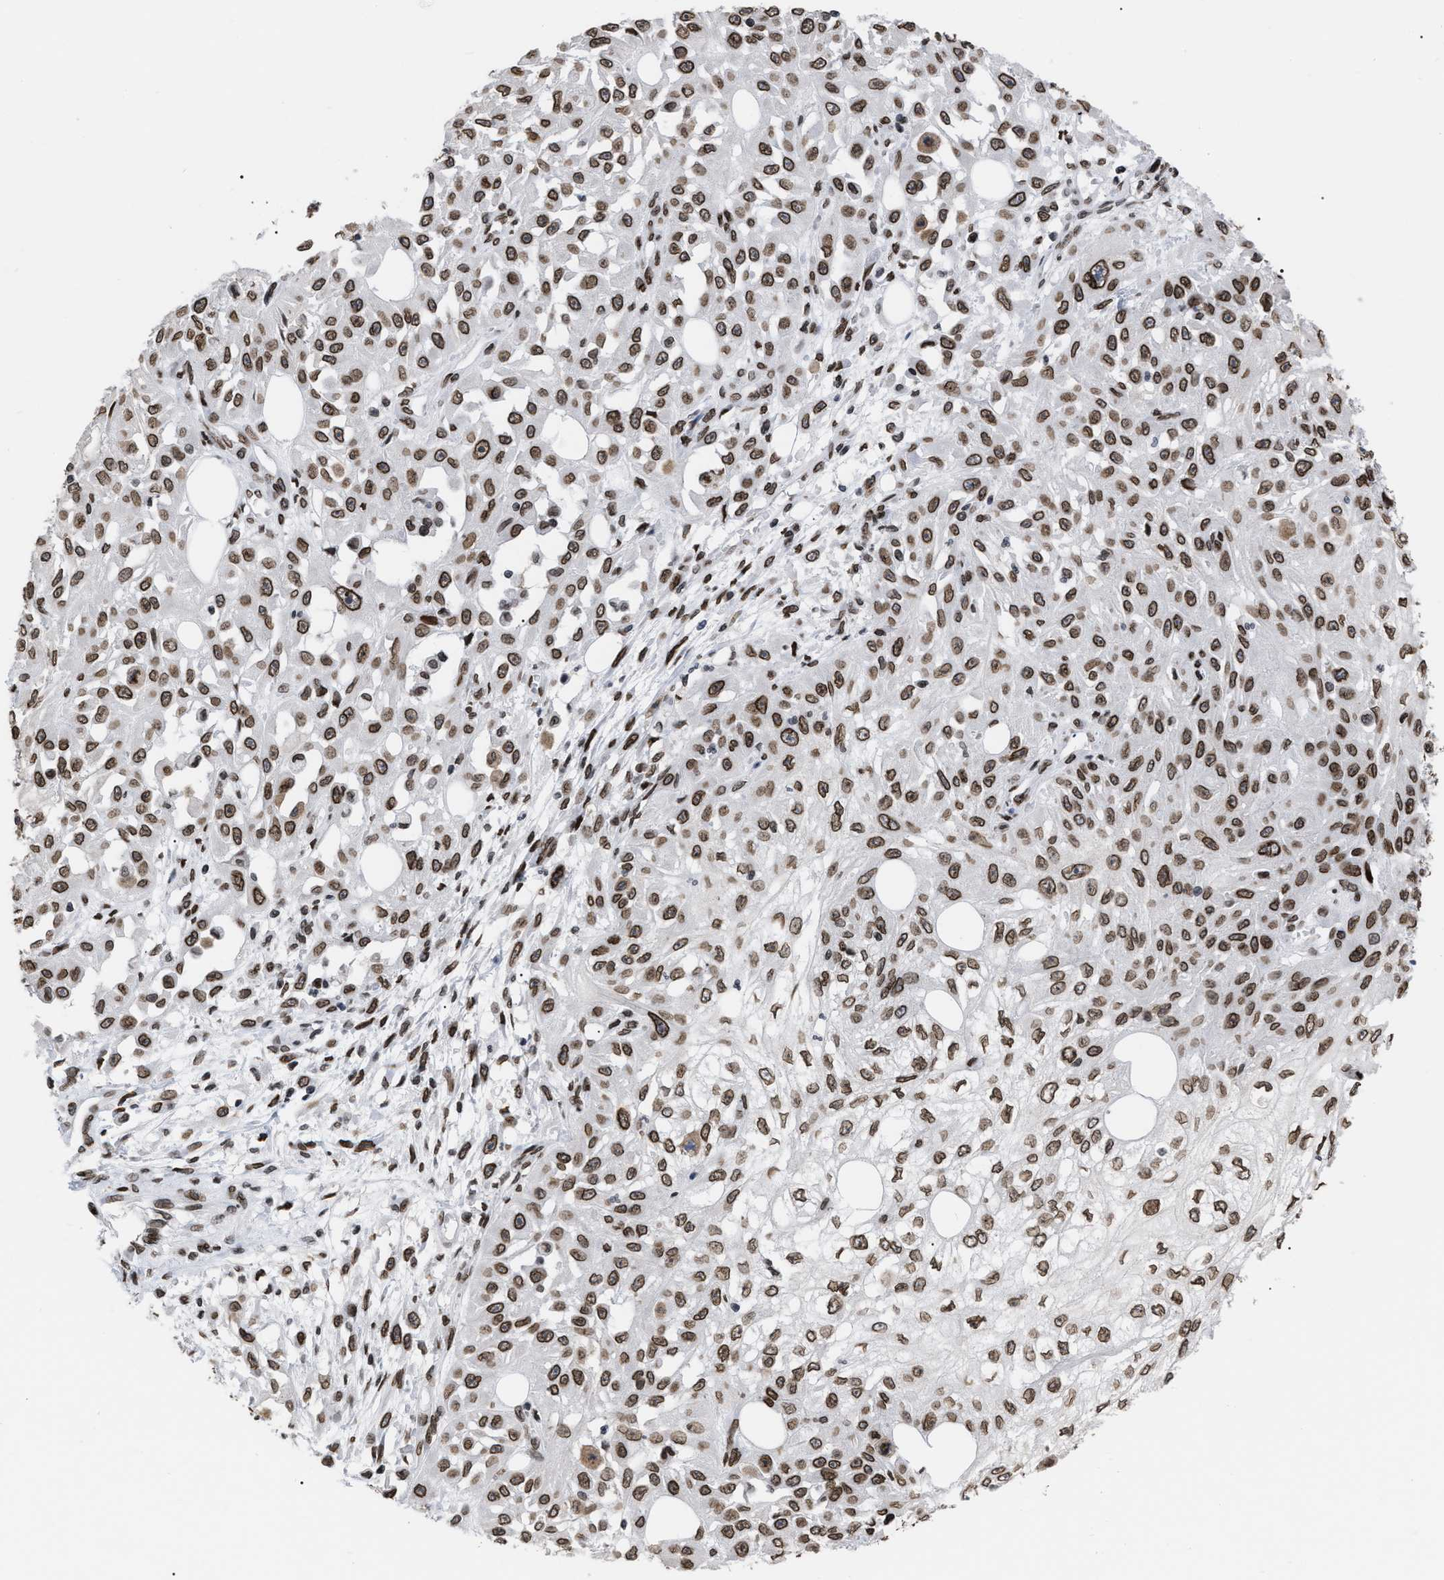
{"staining": {"intensity": "moderate", "quantity": ">75%", "location": "cytoplasmic/membranous,nuclear"}, "tissue": "skin cancer", "cell_type": "Tumor cells", "image_type": "cancer", "snomed": [{"axis": "morphology", "description": "Squamous cell carcinoma, NOS"}, {"axis": "morphology", "description": "Squamous cell carcinoma, metastatic, NOS"}, {"axis": "topography", "description": "Skin"}, {"axis": "topography", "description": "Lymph node"}], "caption": "Approximately >75% of tumor cells in human skin cancer exhibit moderate cytoplasmic/membranous and nuclear protein positivity as visualized by brown immunohistochemical staining.", "gene": "TPR", "patient": {"sex": "male", "age": 75}}